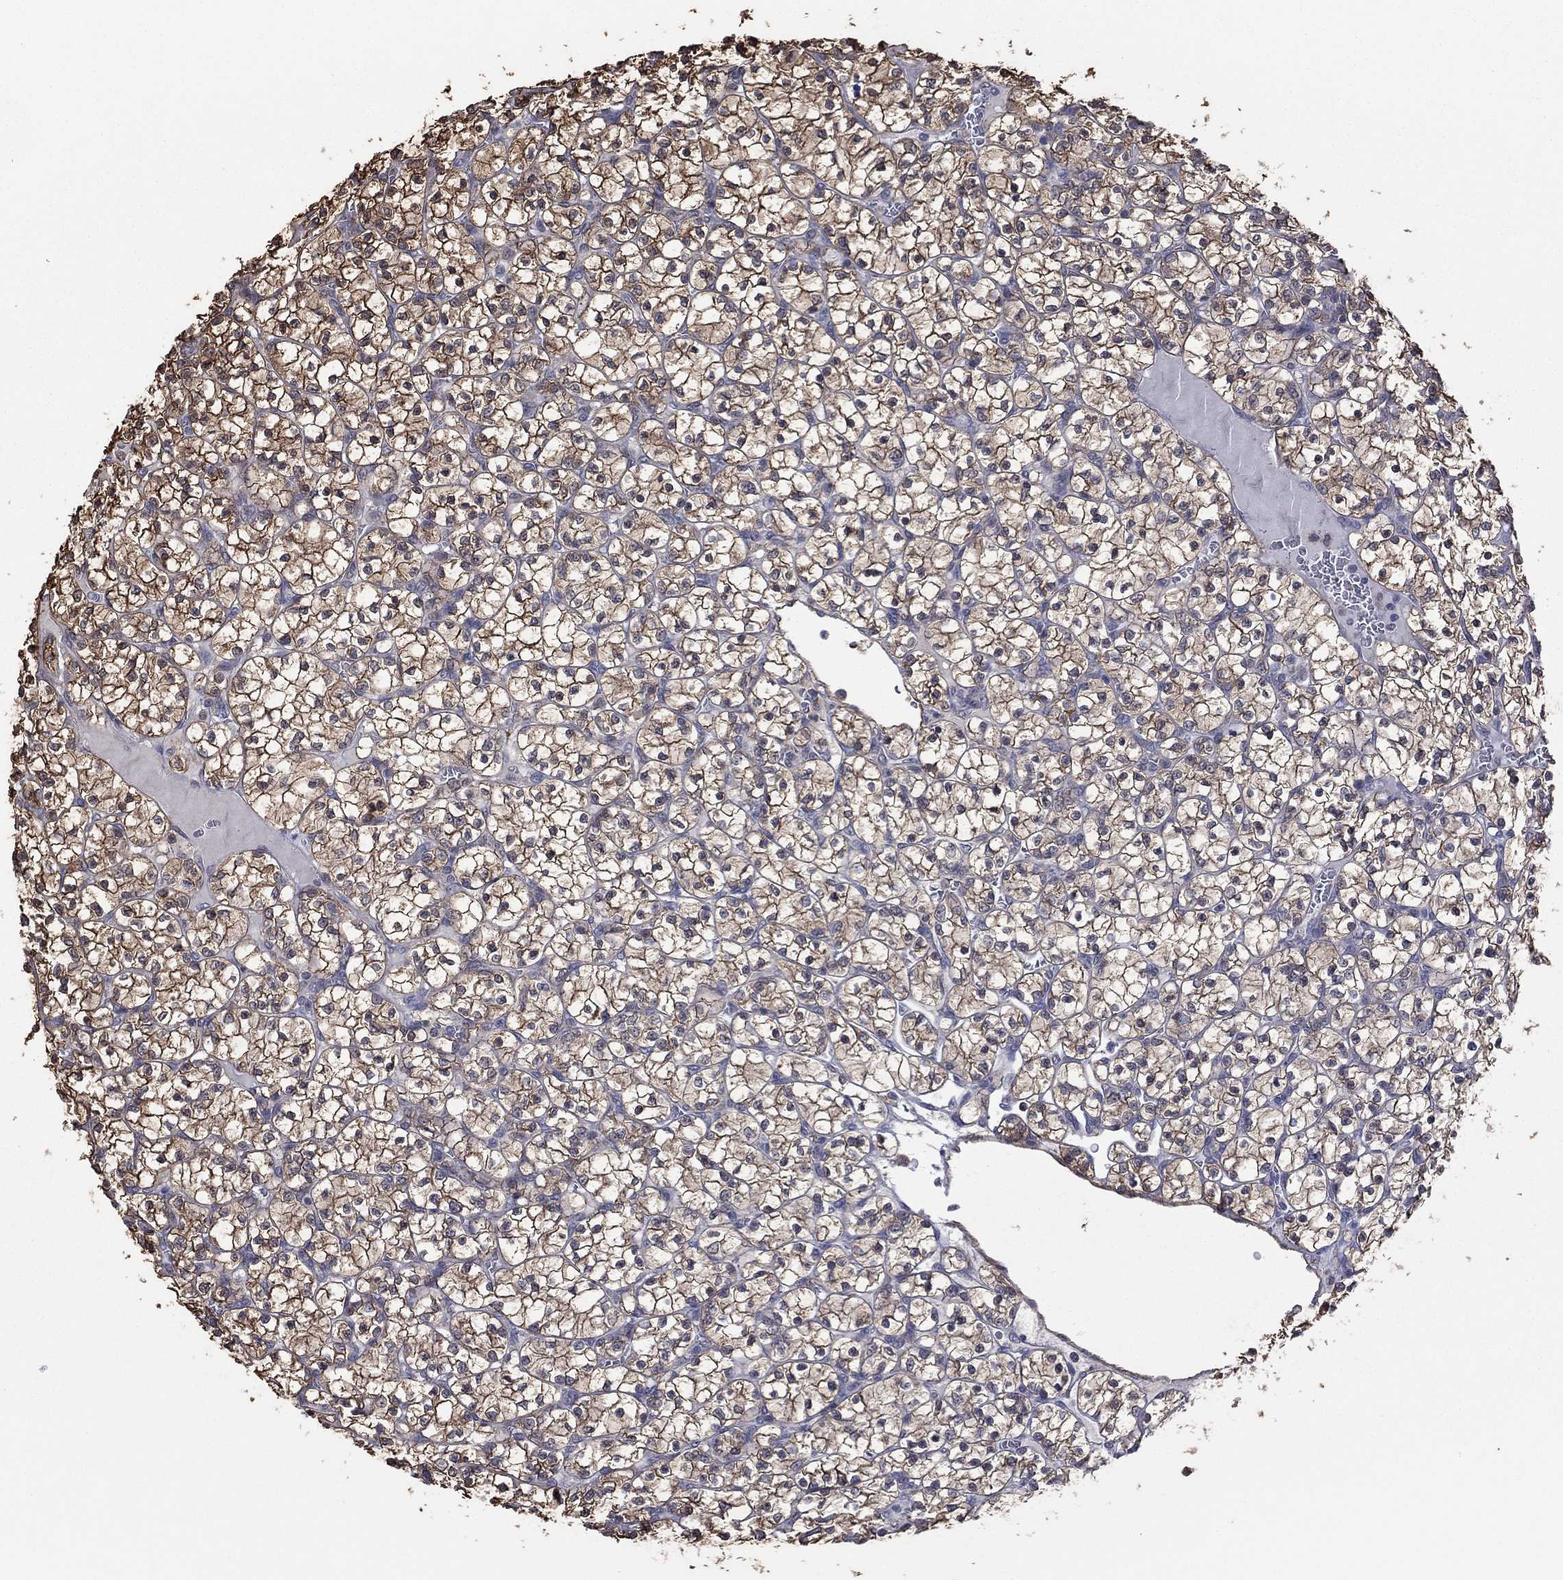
{"staining": {"intensity": "strong", "quantity": "25%-75%", "location": "cytoplasmic/membranous"}, "tissue": "renal cancer", "cell_type": "Tumor cells", "image_type": "cancer", "snomed": [{"axis": "morphology", "description": "Adenocarcinoma, NOS"}, {"axis": "topography", "description": "Kidney"}], "caption": "This histopathology image demonstrates immunohistochemistry (IHC) staining of renal adenocarcinoma, with high strong cytoplasmic/membranous positivity in about 25%-75% of tumor cells.", "gene": "RNF114", "patient": {"sex": "female", "age": 89}}